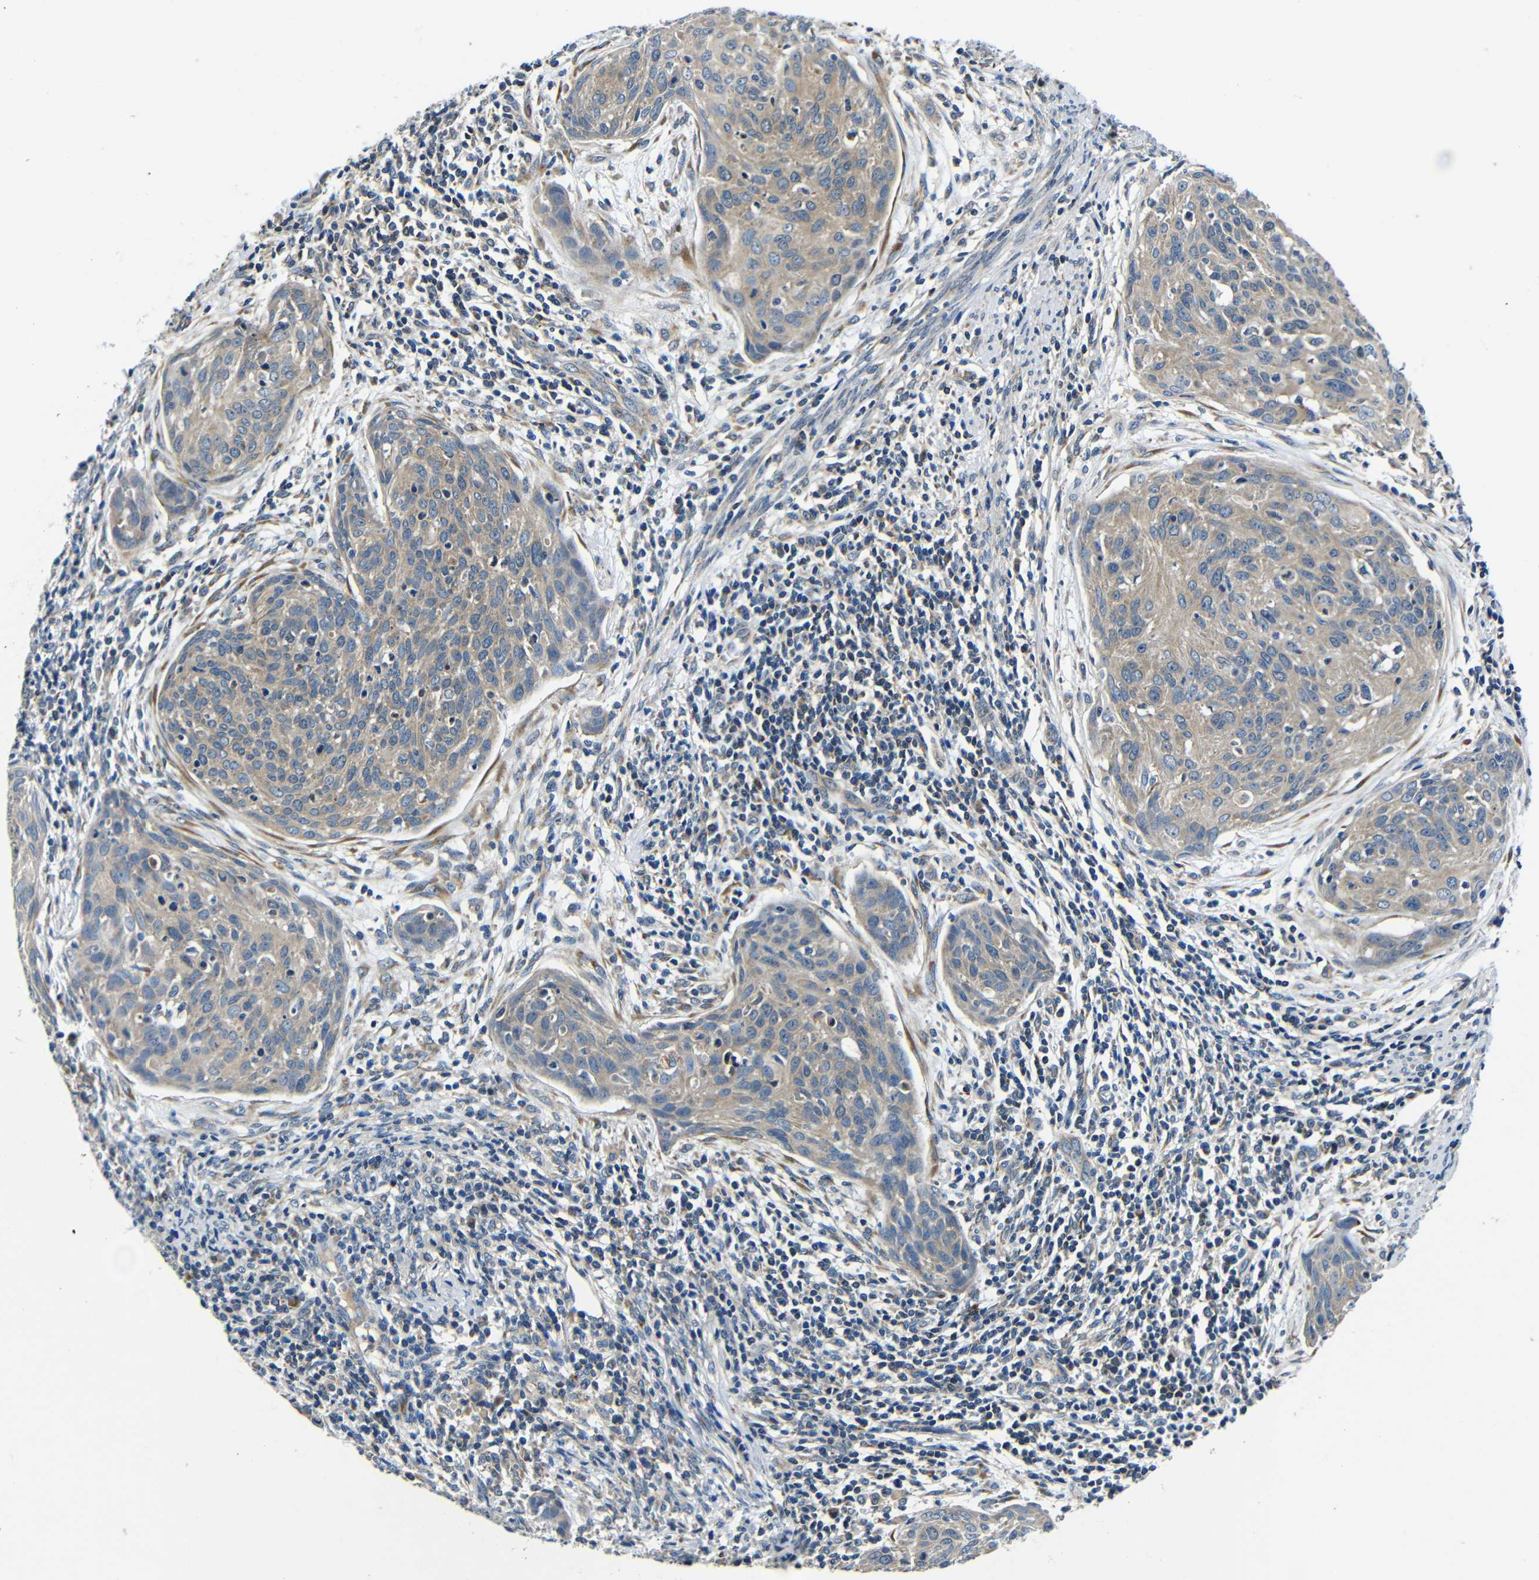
{"staining": {"intensity": "weak", "quantity": ">75%", "location": "cytoplasmic/membranous"}, "tissue": "cervical cancer", "cell_type": "Tumor cells", "image_type": "cancer", "snomed": [{"axis": "morphology", "description": "Squamous cell carcinoma, NOS"}, {"axis": "topography", "description": "Cervix"}], "caption": "IHC of cervical squamous cell carcinoma shows low levels of weak cytoplasmic/membranous positivity in about >75% of tumor cells.", "gene": "FKBP14", "patient": {"sex": "female", "age": 38}}